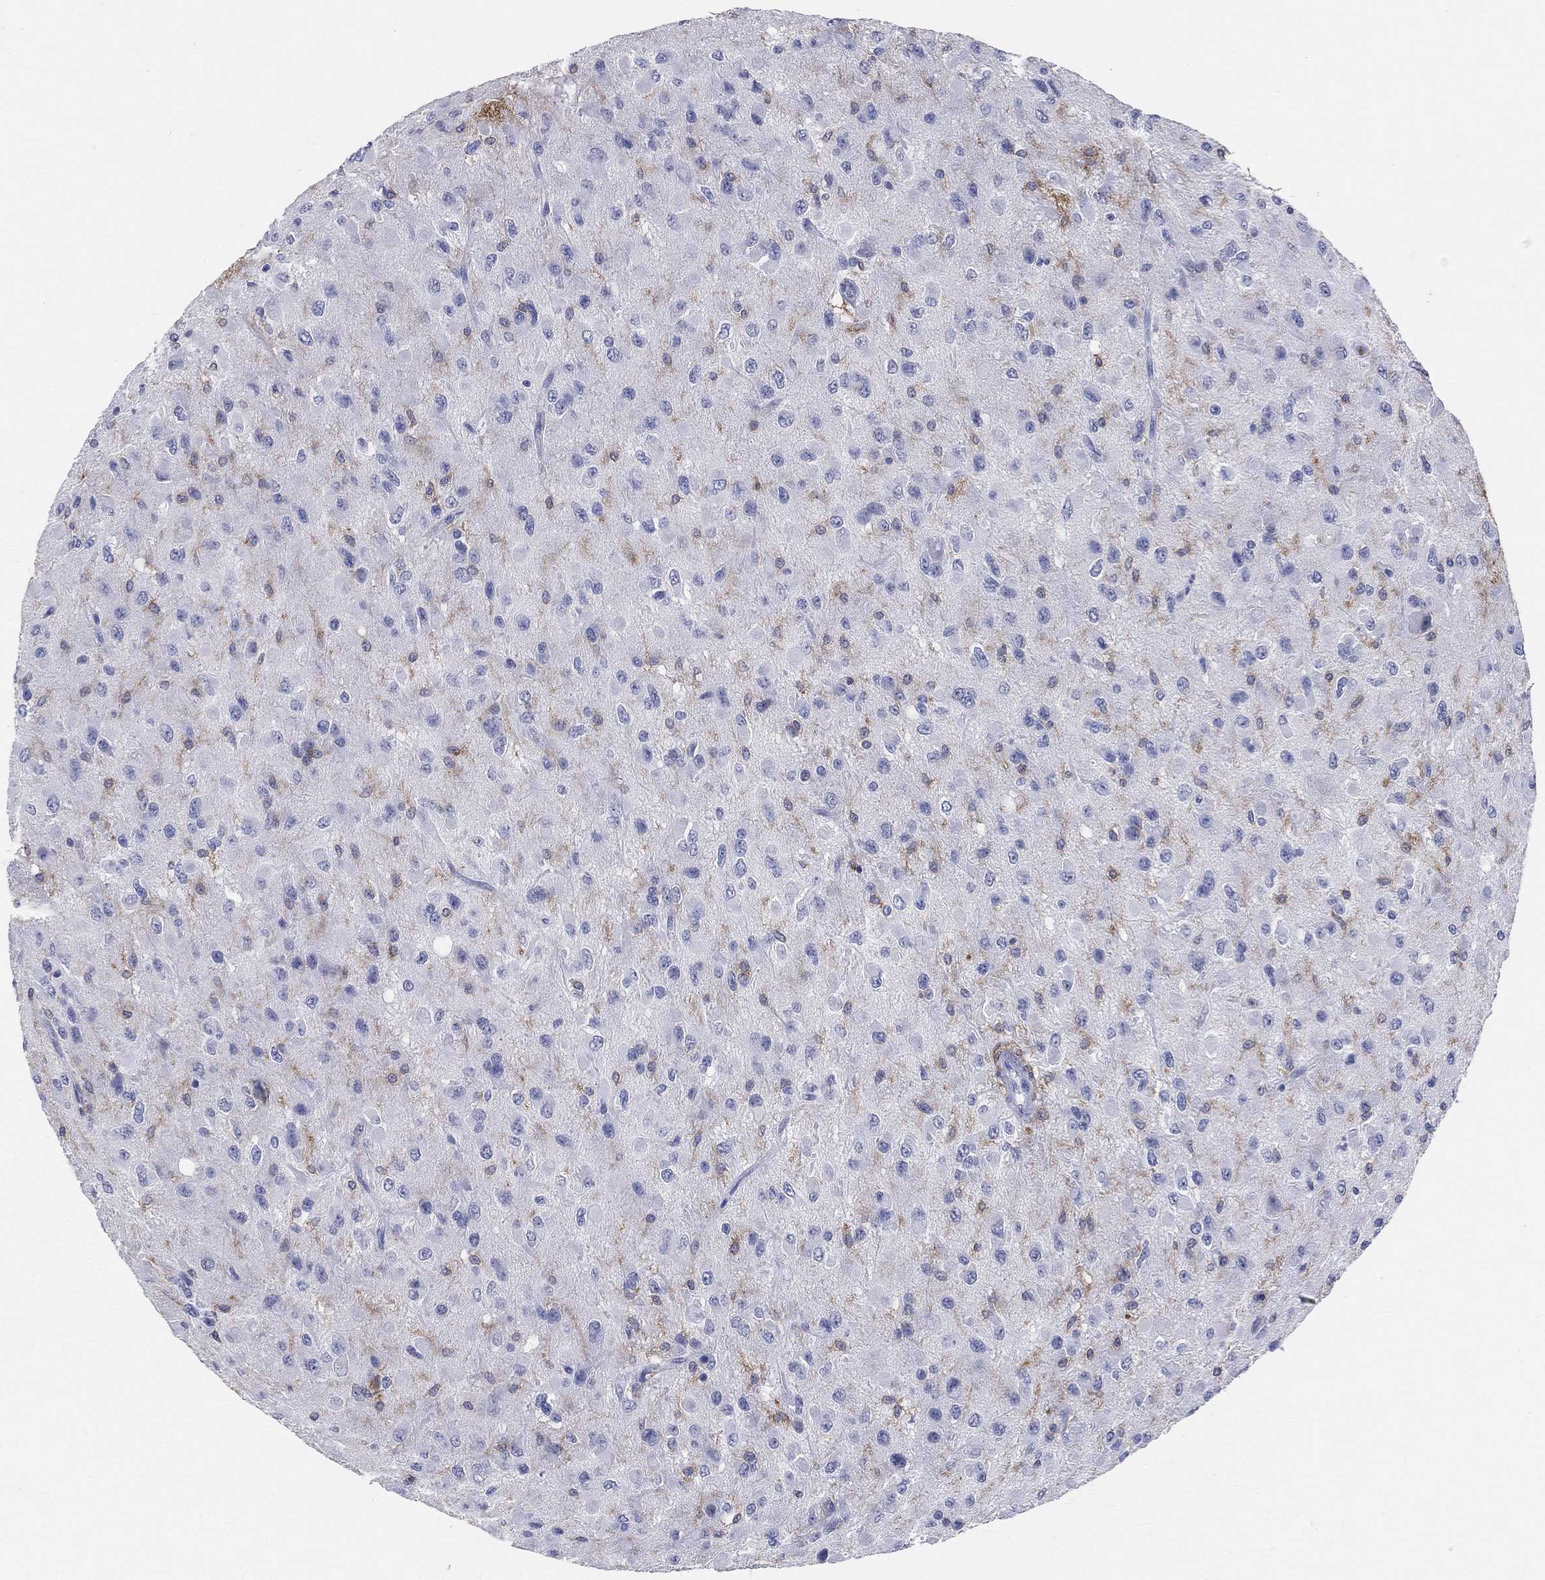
{"staining": {"intensity": "negative", "quantity": "none", "location": "none"}, "tissue": "glioma", "cell_type": "Tumor cells", "image_type": "cancer", "snomed": [{"axis": "morphology", "description": "Glioma, malignant, High grade"}, {"axis": "topography", "description": "Cerebral cortex"}], "caption": "Immunohistochemical staining of glioma demonstrates no significant expression in tumor cells.", "gene": "CD33", "patient": {"sex": "male", "age": 35}}